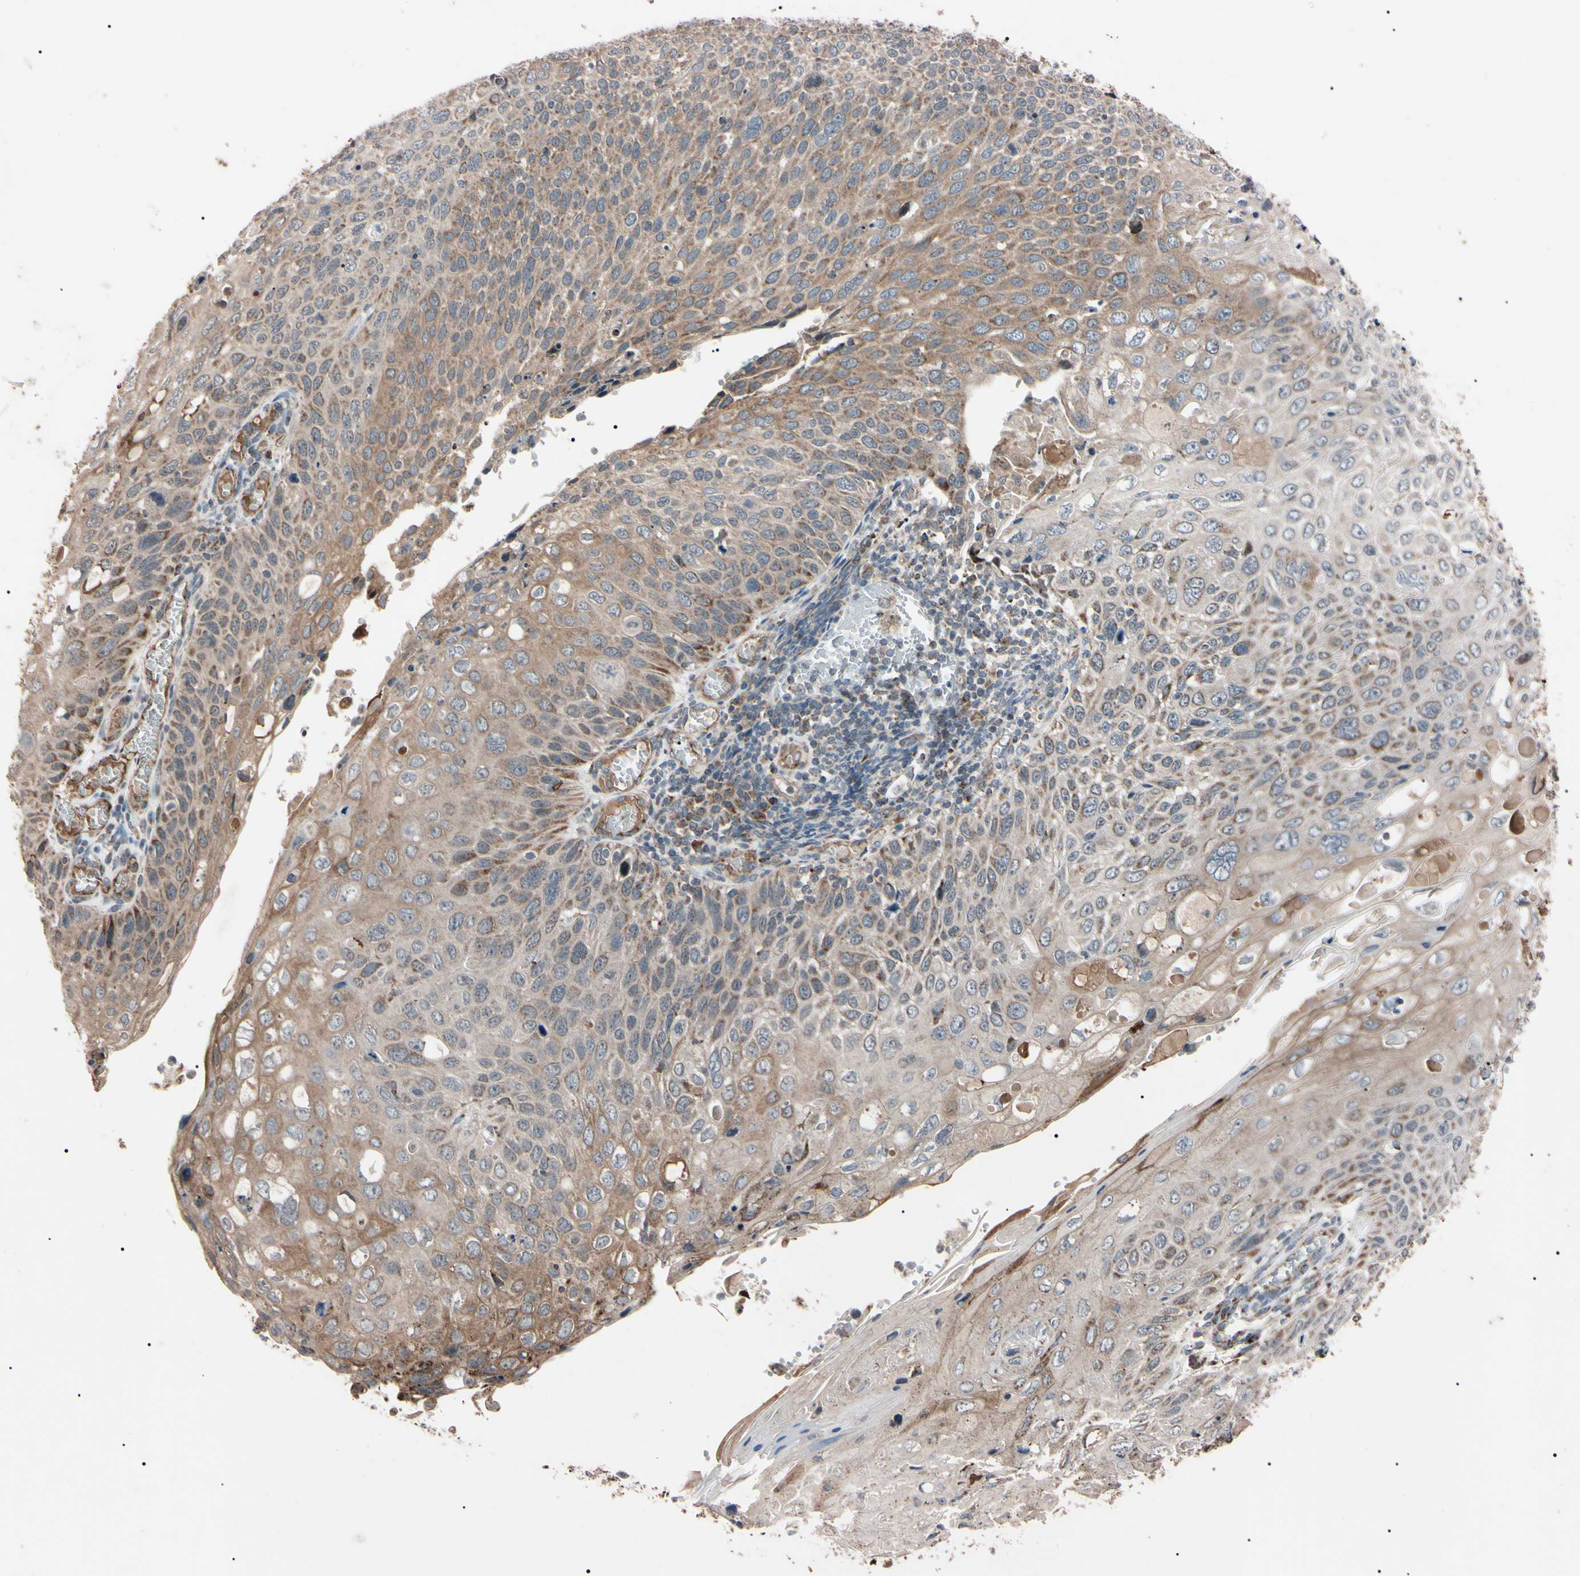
{"staining": {"intensity": "weak", "quantity": "25%-75%", "location": "cytoplasmic/membranous"}, "tissue": "cervical cancer", "cell_type": "Tumor cells", "image_type": "cancer", "snomed": [{"axis": "morphology", "description": "Squamous cell carcinoma, NOS"}, {"axis": "topography", "description": "Cervix"}], "caption": "Brown immunohistochemical staining in human squamous cell carcinoma (cervical) shows weak cytoplasmic/membranous positivity in approximately 25%-75% of tumor cells.", "gene": "TNFRSF1A", "patient": {"sex": "female", "age": 70}}